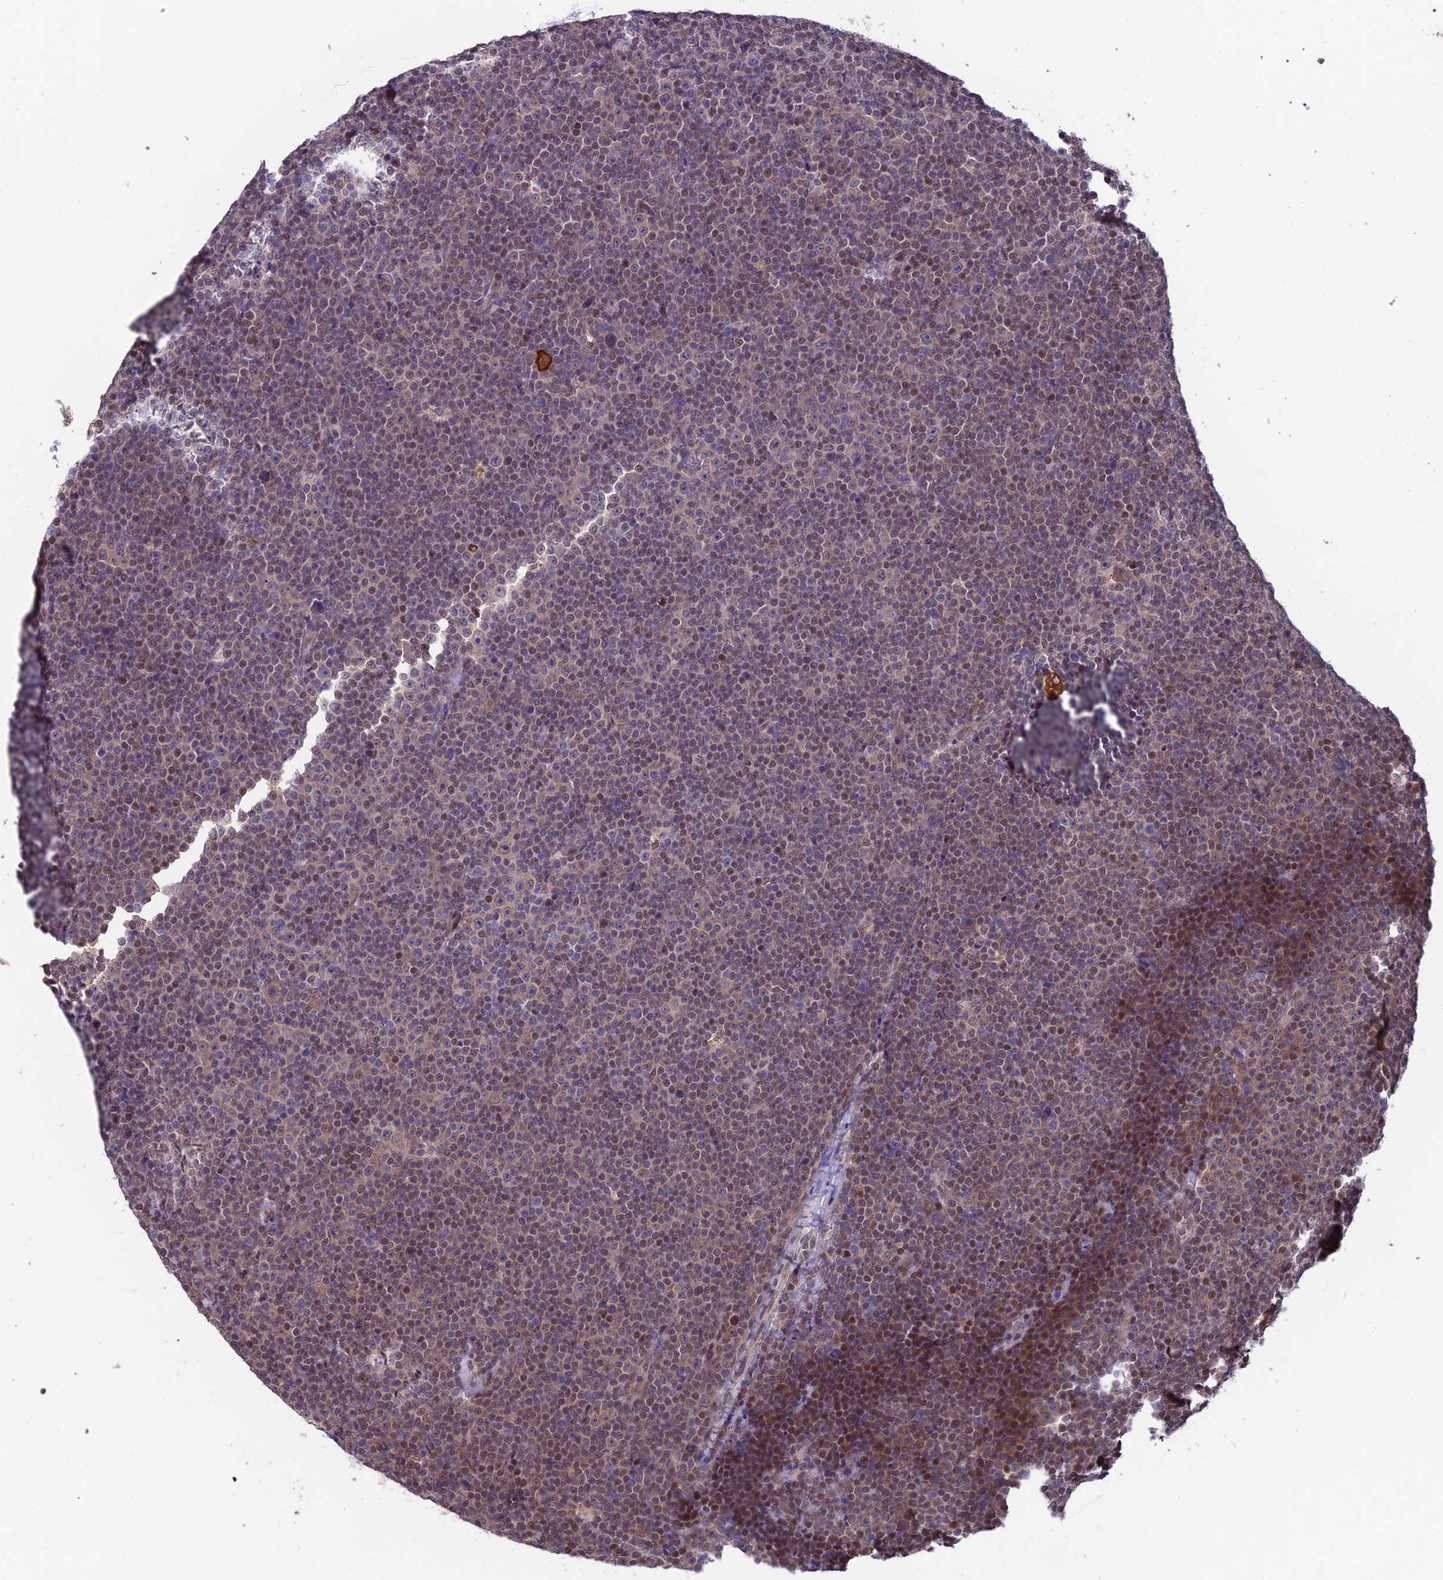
{"staining": {"intensity": "negative", "quantity": "none", "location": "none"}, "tissue": "lymphoma", "cell_type": "Tumor cells", "image_type": "cancer", "snomed": [{"axis": "morphology", "description": "Malignant lymphoma, non-Hodgkin's type, Low grade"}, {"axis": "topography", "description": "Lymph node"}], "caption": "Immunohistochemistry micrograph of lymphoma stained for a protein (brown), which demonstrates no positivity in tumor cells. Brightfield microscopy of immunohistochemistry stained with DAB (brown) and hematoxylin (blue), captured at high magnification.", "gene": "MAST2", "patient": {"sex": "female", "age": 67}}